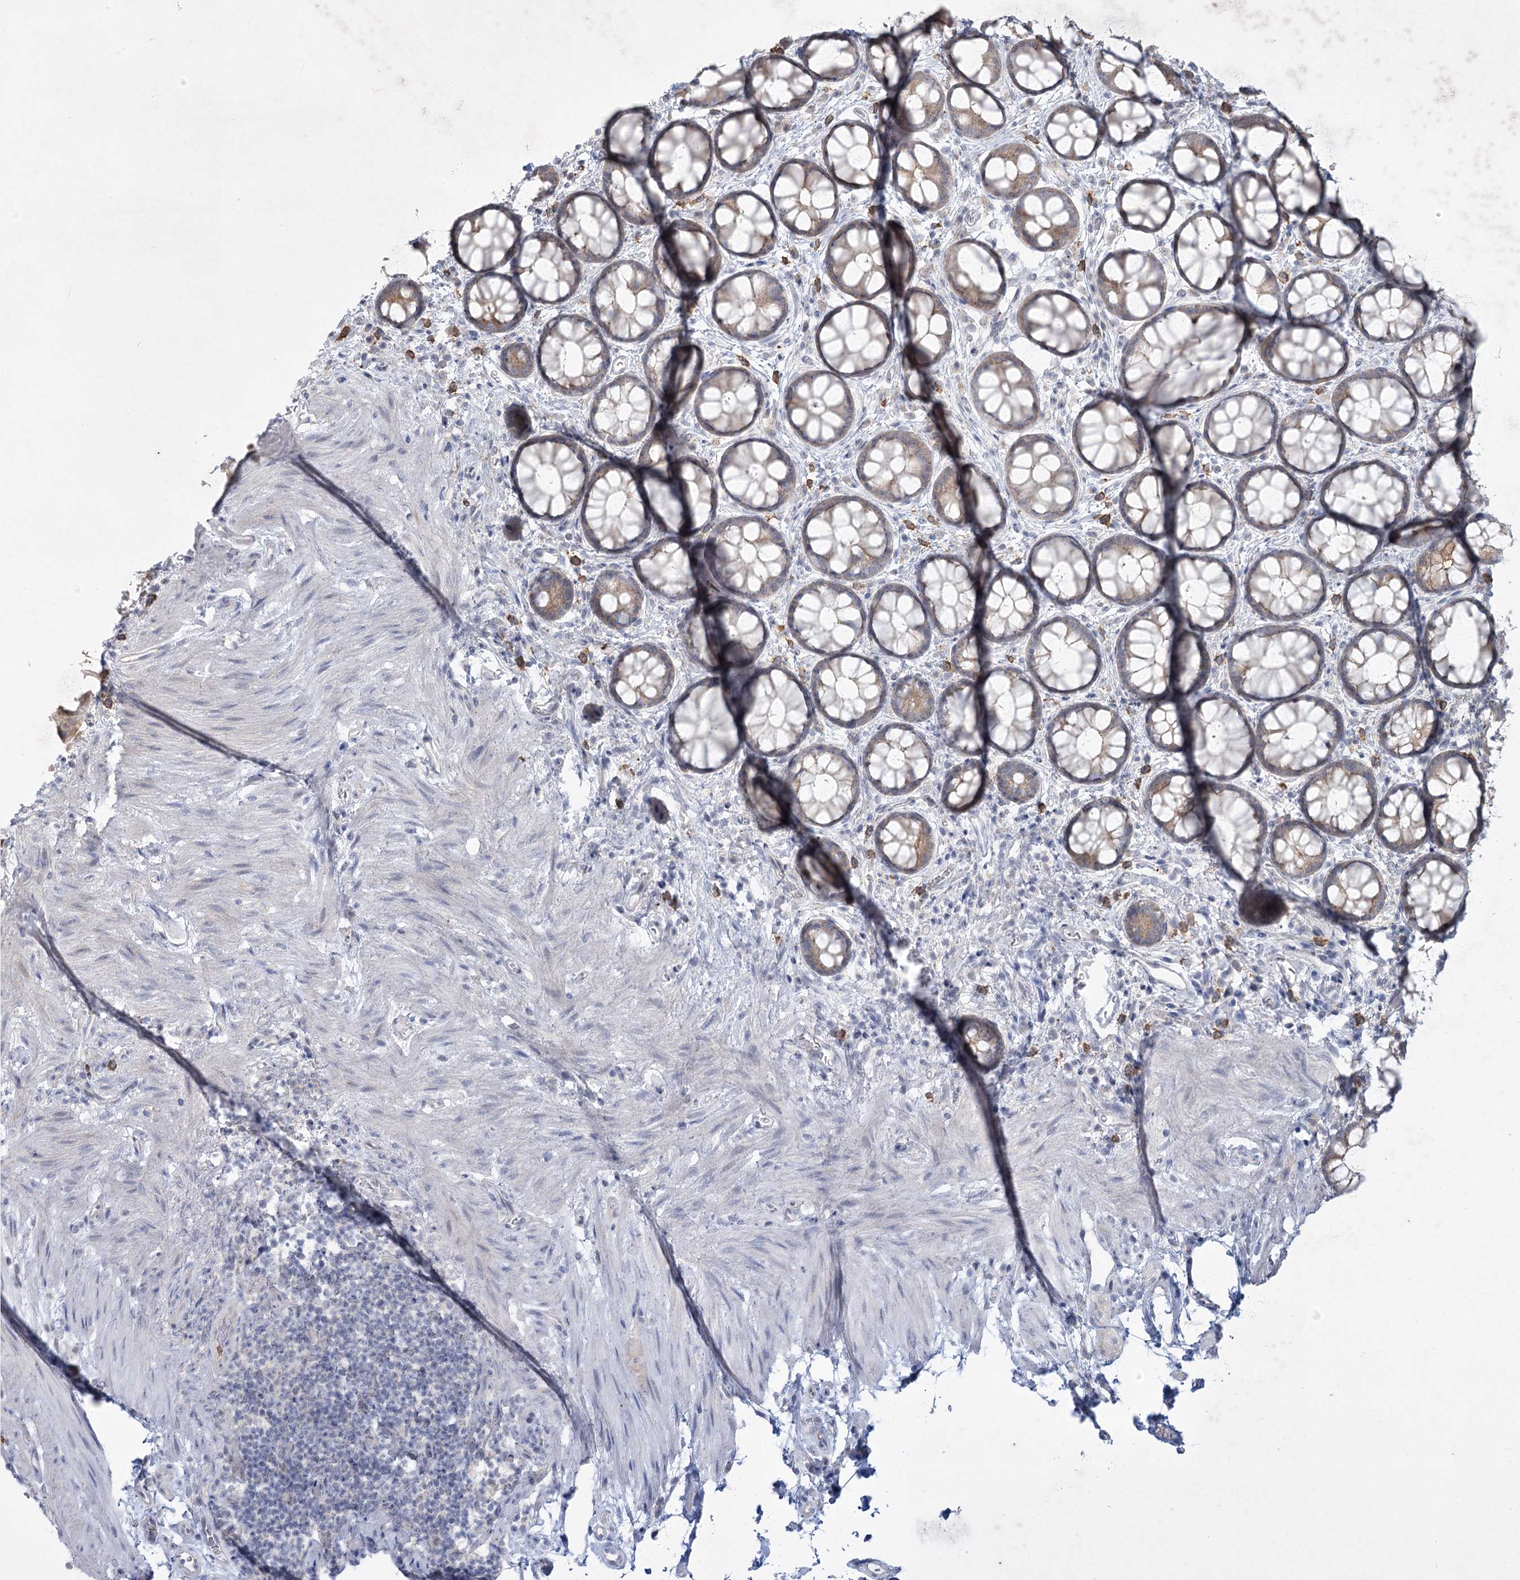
{"staining": {"intensity": "negative", "quantity": "none", "location": "none"}, "tissue": "colon", "cell_type": "Endothelial cells", "image_type": "normal", "snomed": [{"axis": "morphology", "description": "Normal tissue, NOS"}, {"axis": "topography", "description": "Colon"}], "caption": "Immunohistochemistry micrograph of unremarkable colon stained for a protein (brown), which shows no expression in endothelial cells. (DAB (3,3'-diaminobenzidine) IHC, high magnification).", "gene": "PLA2G12A", "patient": {"sex": "female", "age": 82}}